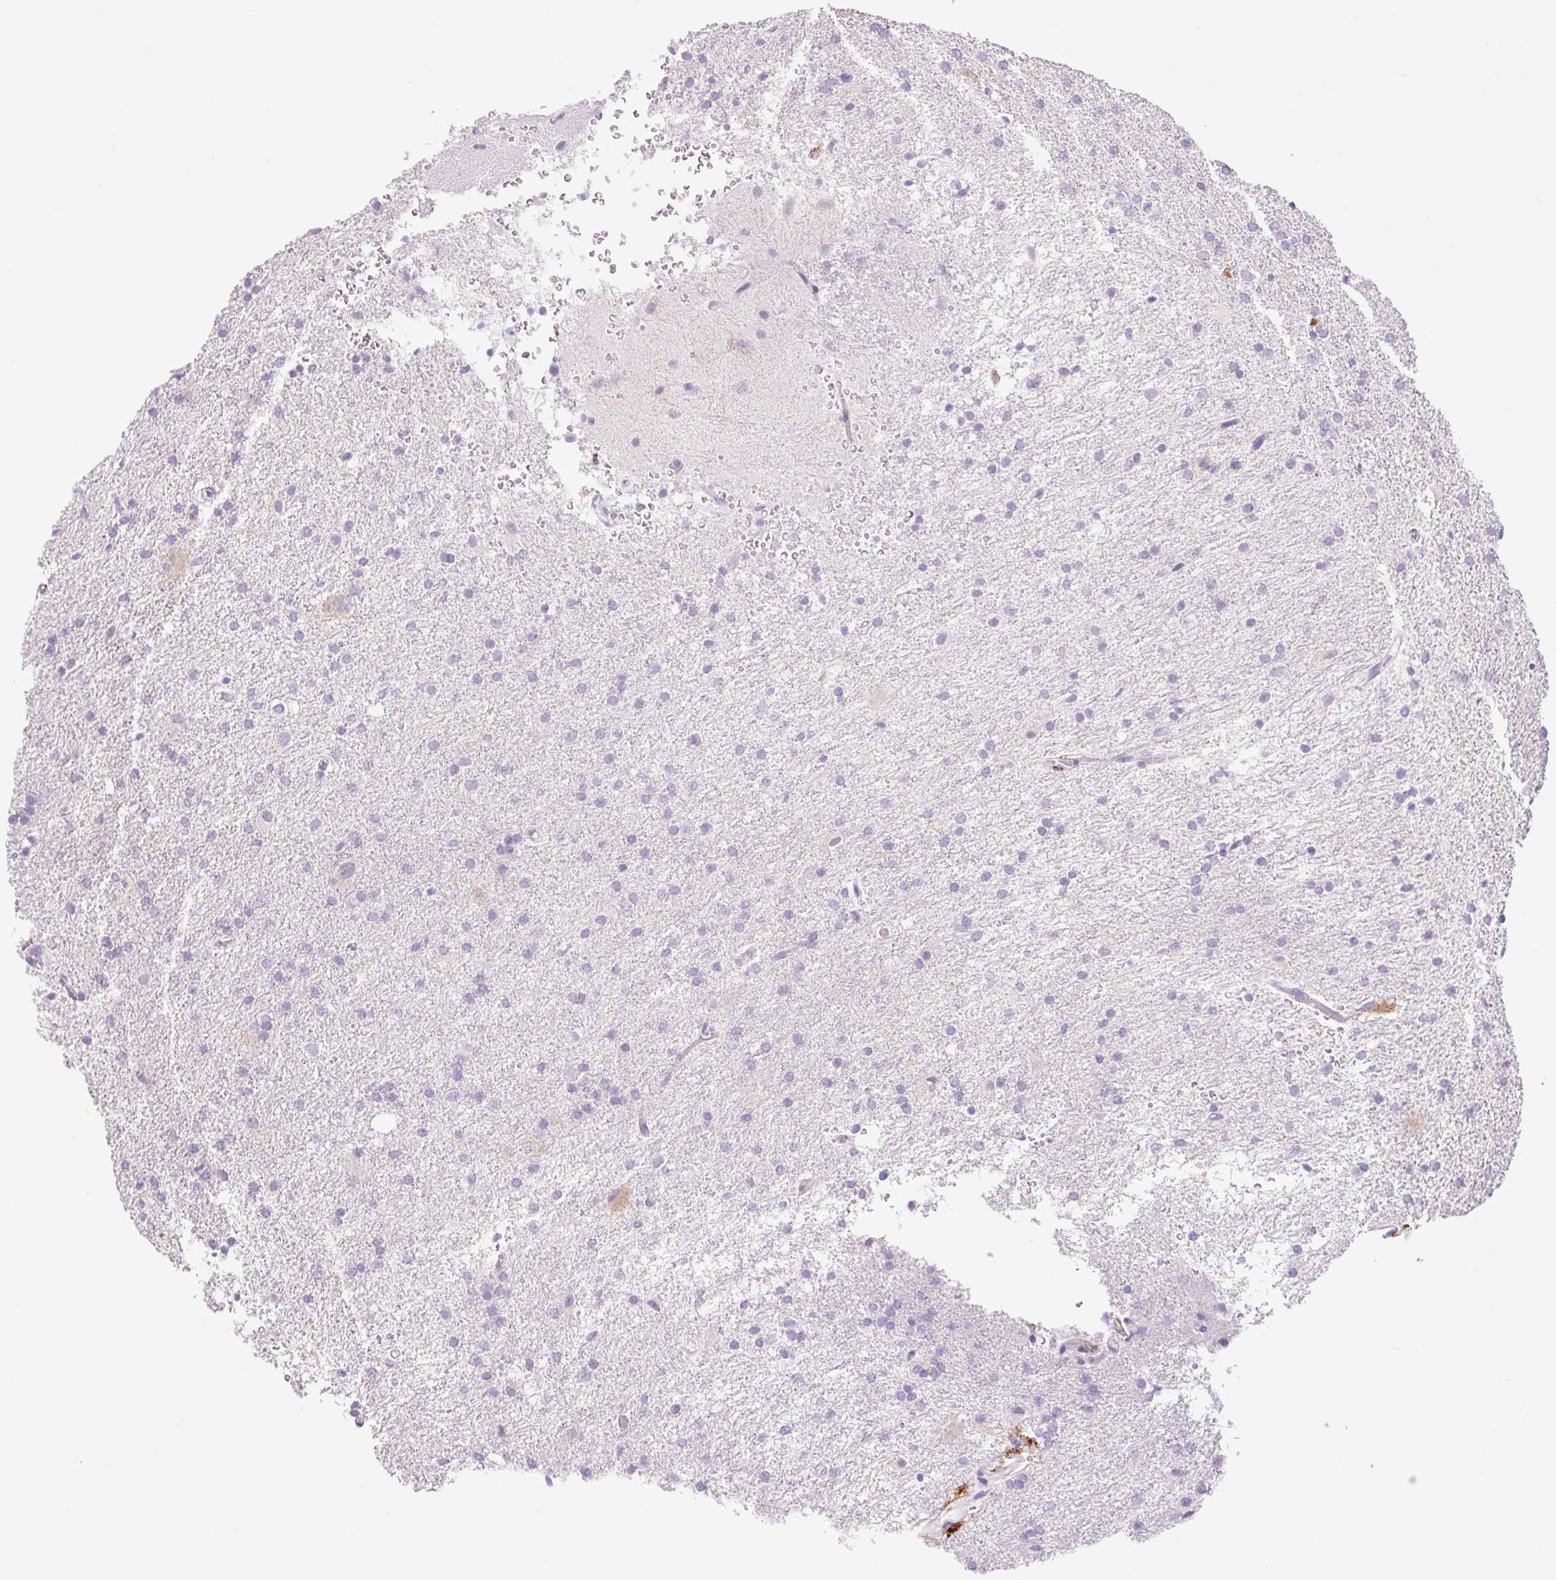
{"staining": {"intensity": "negative", "quantity": "none", "location": "none"}, "tissue": "glioma", "cell_type": "Tumor cells", "image_type": "cancer", "snomed": [{"axis": "morphology", "description": "Glioma, malignant, High grade"}, {"axis": "topography", "description": "Brain"}], "caption": "The micrograph demonstrates no significant positivity in tumor cells of malignant glioma (high-grade). Nuclei are stained in blue.", "gene": "SIGLEC1", "patient": {"sex": "female", "age": 50}}